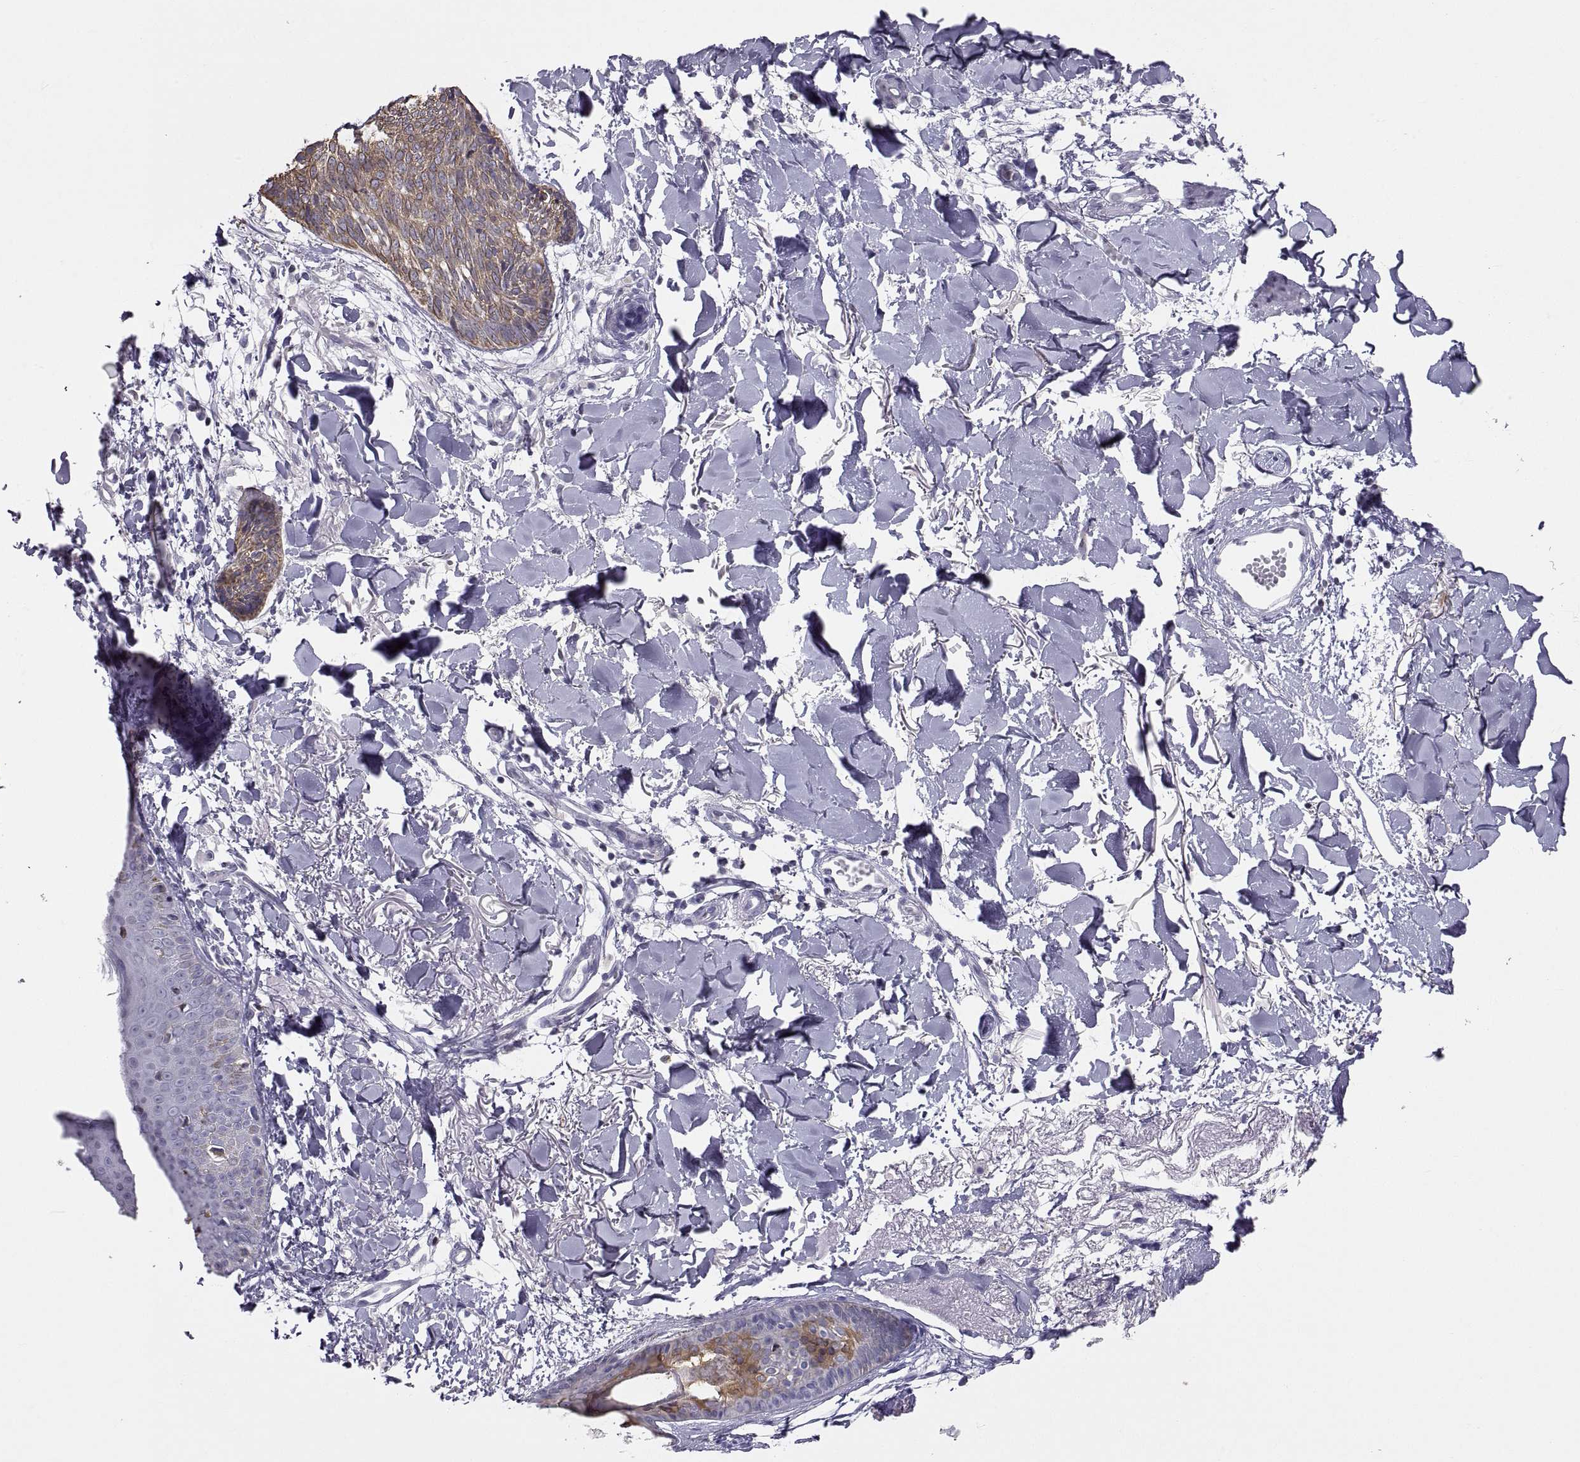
{"staining": {"intensity": "moderate", "quantity": ">75%", "location": "cytoplasmic/membranous"}, "tissue": "skin cancer", "cell_type": "Tumor cells", "image_type": "cancer", "snomed": [{"axis": "morphology", "description": "Normal tissue, NOS"}, {"axis": "morphology", "description": "Basal cell carcinoma"}, {"axis": "topography", "description": "Skin"}], "caption": "The micrograph displays staining of basal cell carcinoma (skin), revealing moderate cytoplasmic/membranous protein staining (brown color) within tumor cells.", "gene": "ERO1A", "patient": {"sex": "male", "age": 84}}